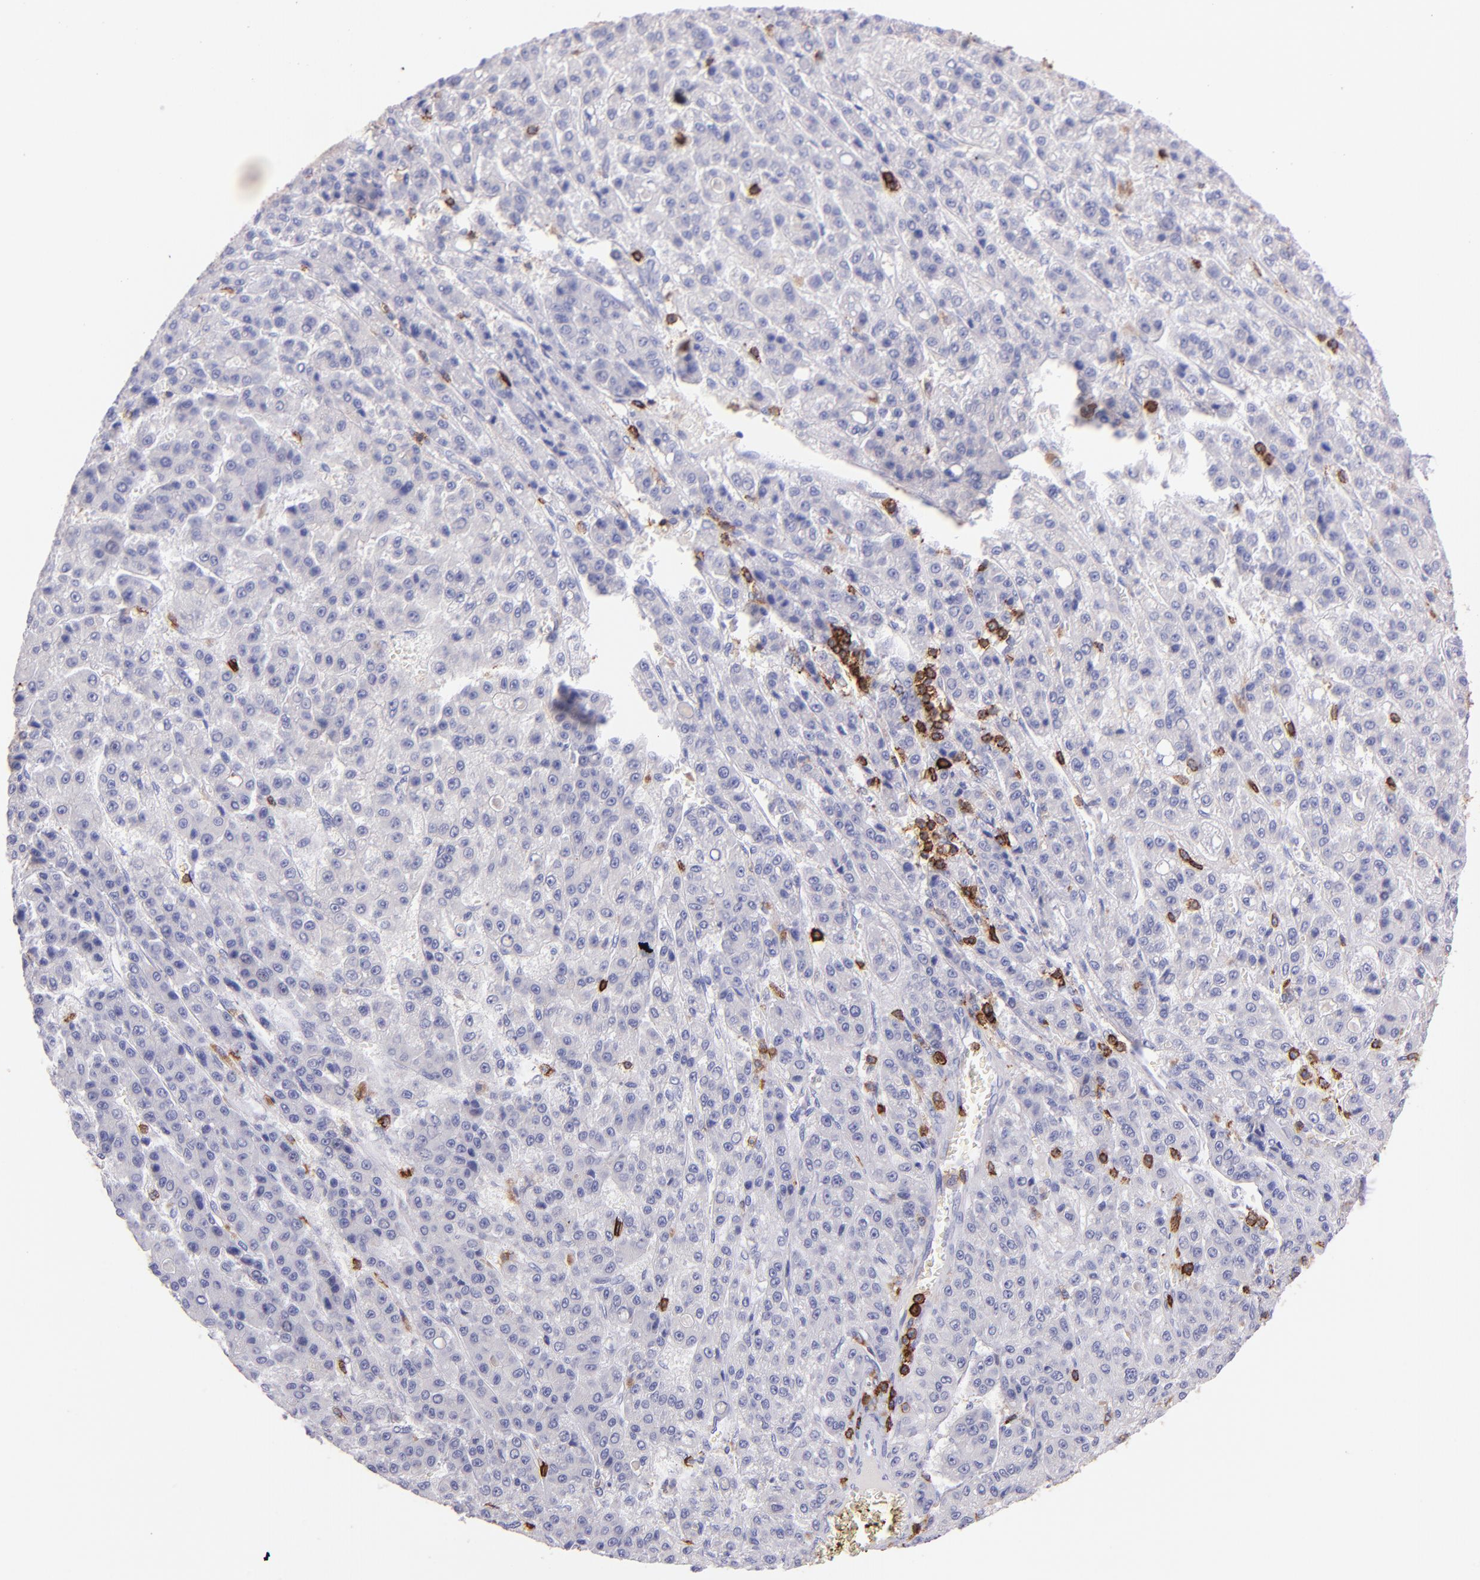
{"staining": {"intensity": "negative", "quantity": "none", "location": "none"}, "tissue": "liver cancer", "cell_type": "Tumor cells", "image_type": "cancer", "snomed": [{"axis": "morphology", "description": "Carcinoma, Hepatocellular, NOS"}, {"axis": "topography", "description": "Liver"}], "caption": "An IHC photomicrograph of hepatocellular carcinoma (liver) is shown. There is no staining in tumor cells of hepatocellular carcinoma (liver).", "gene": "SPN", "patient": {"sex": "male", "age": 70}}